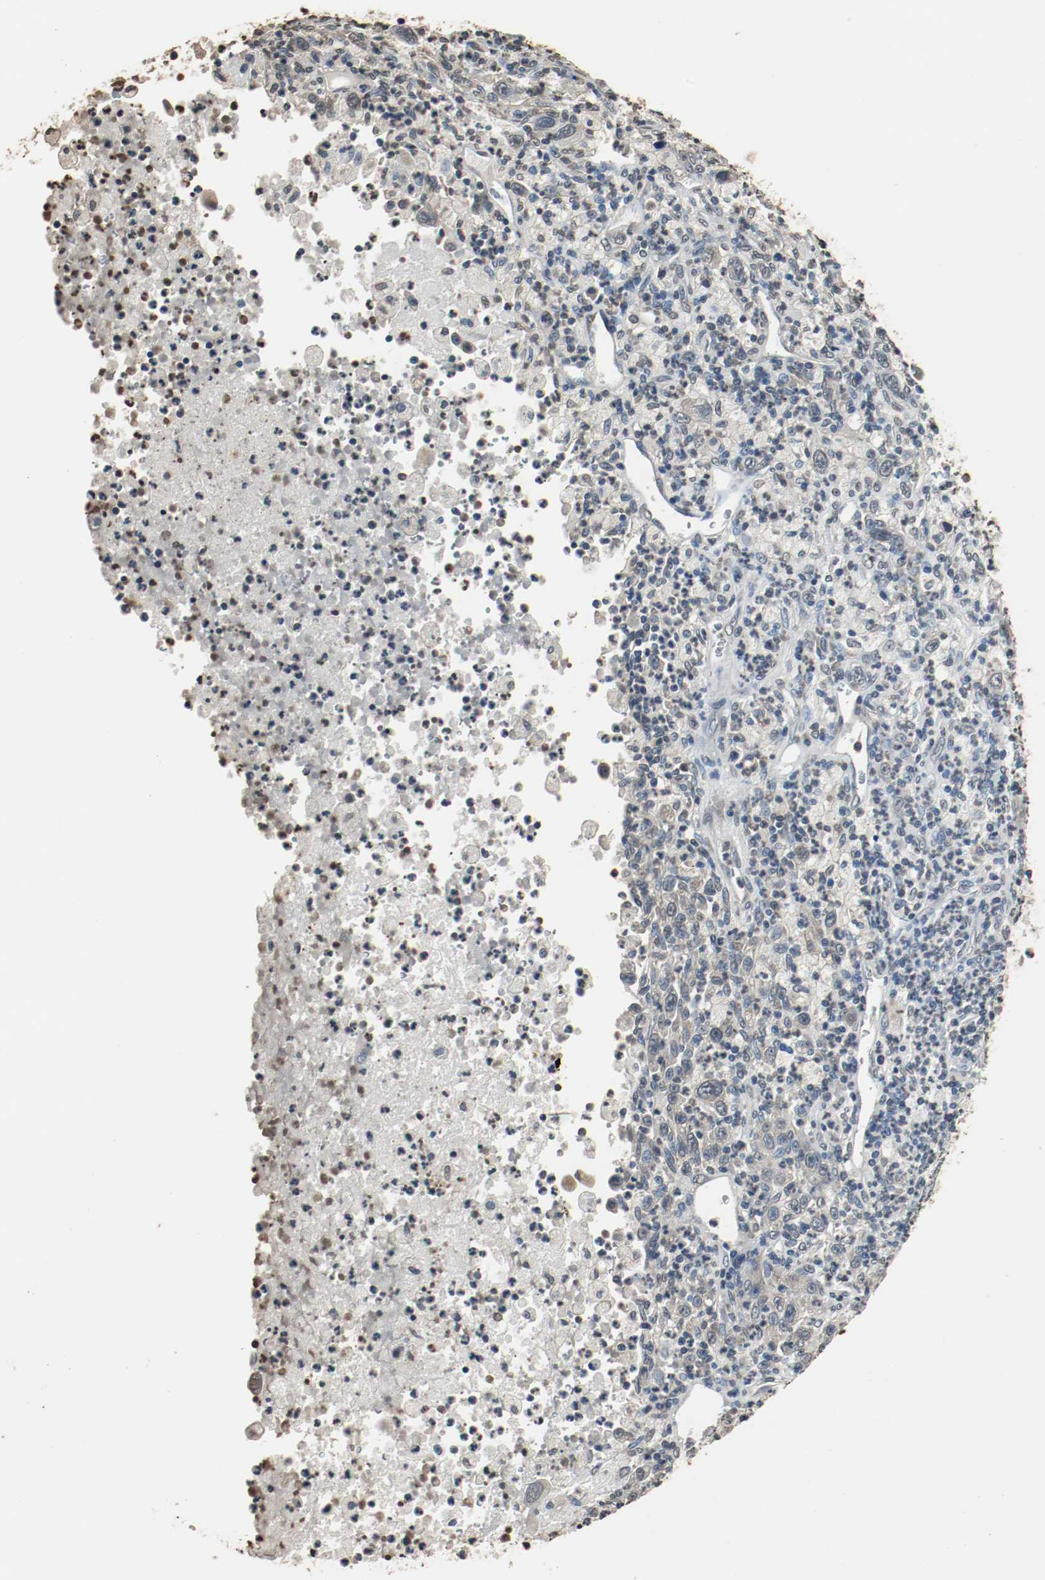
{"staining": {"intensity": "negative", "quantity": "none", "location": "none"}, "tissue": "melanoma", "cell_type": "Tumor cells", "image_type": "cancer", "snomed": [{"axis": "morphology", "description": "Malignant melanoma, Metastatic site"}, {"axis": "topography", "description": "Skin"}], "caption": "This is an immunohistochemistry (IHC) photomicrograph of human malignant melanoma (metastatic site). There is no staining in tumor cells.", "gene": "RTN4", "patient": {"sex": "female", "age": 56}}